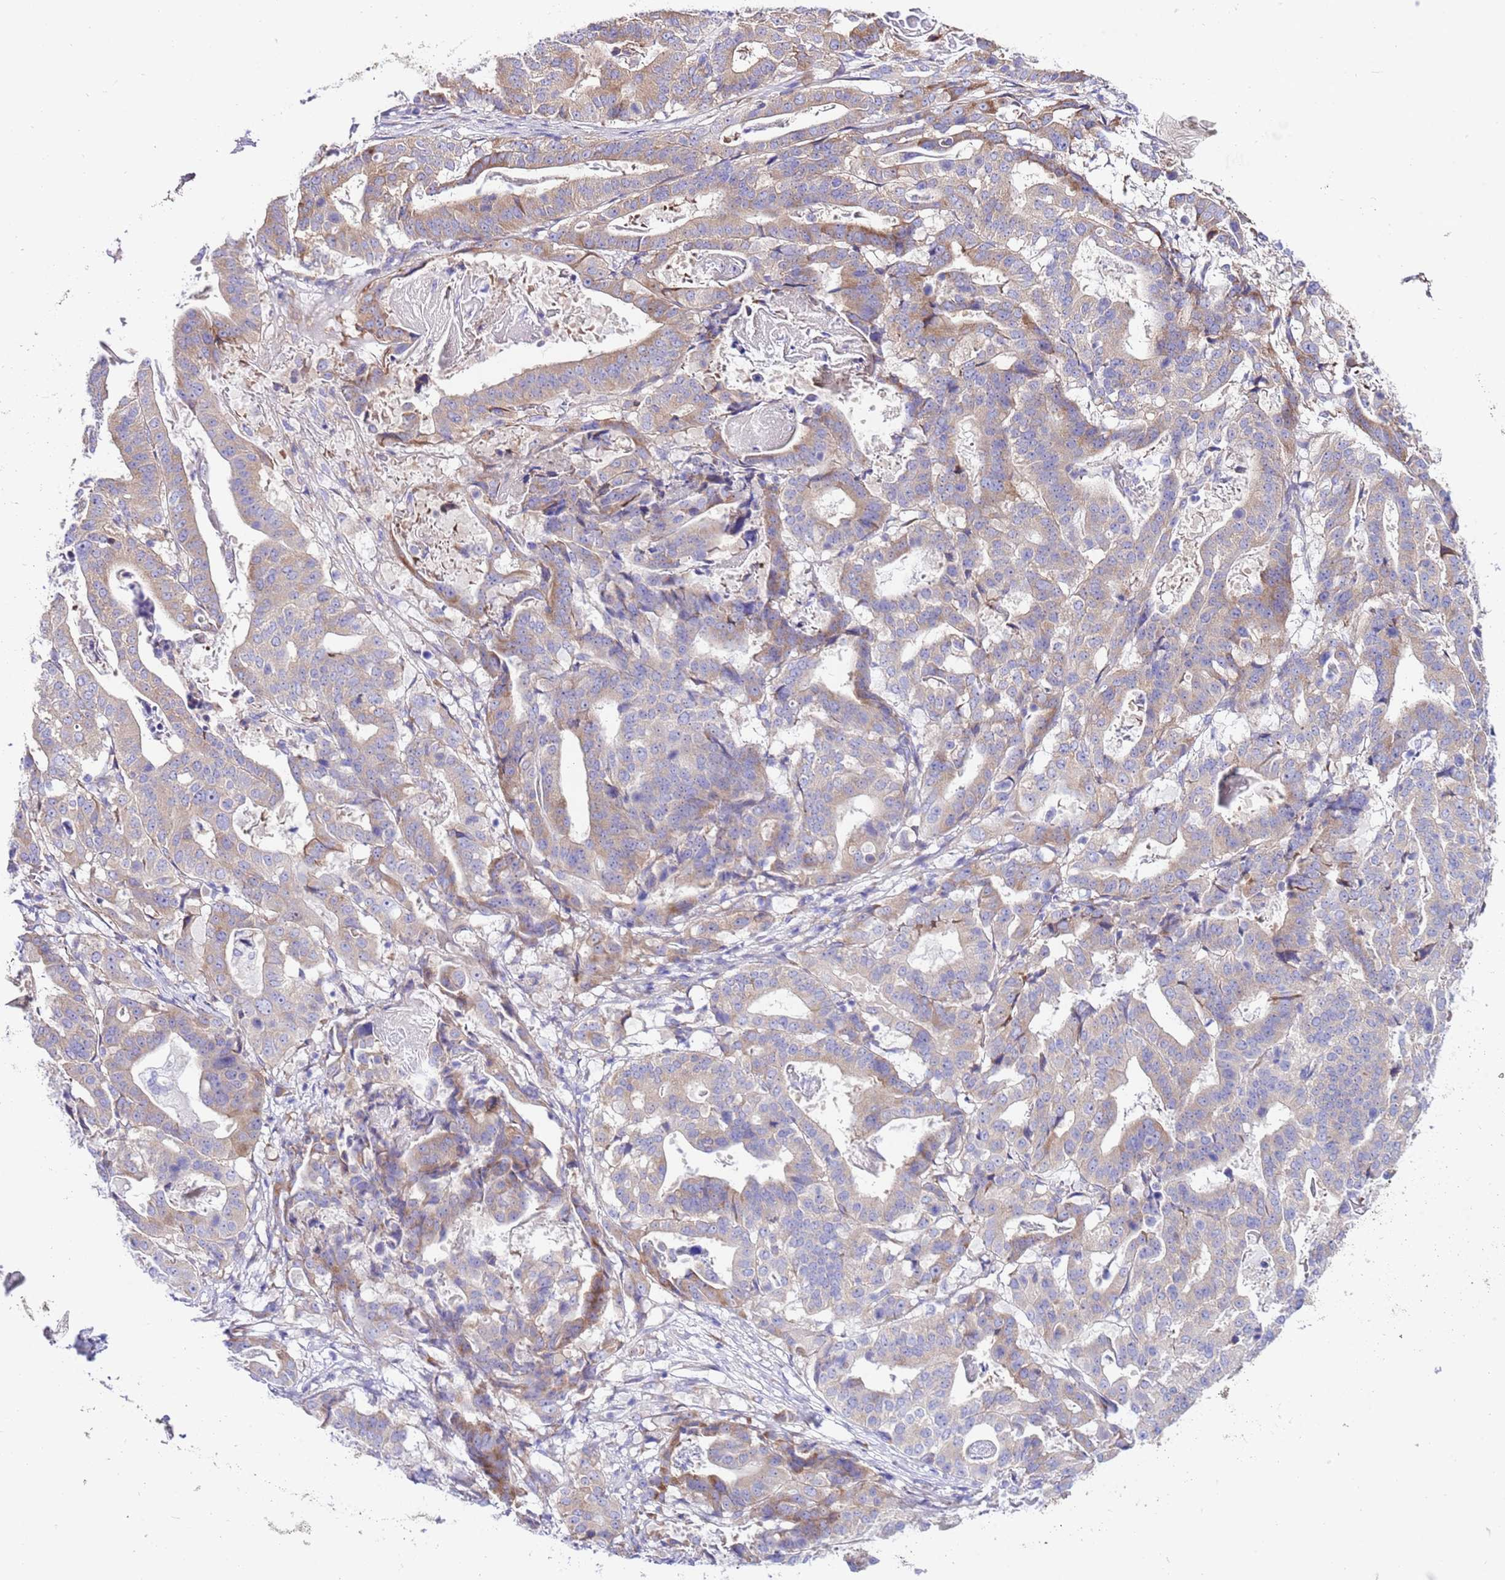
{"staining": {"intensity": "weak", "quantity": ">75%", "location": "cytoplasmic/membranous"}, "tissue": "stomach cancer", "cell_type": "Tumor cells", "image_type": "cancer", "snomed": [{"axis": "morphology", "description": "Adenocarcinoma, NOS"}, {"axis": "topography", "description": "Stomach"}], "caption": "High-magnification brightfield microscopy of stomach cancer stained with DAB (3,3'-diaminobenzidine) (brown) and counterstained with hematoxylin (blue). tumor cells exhibit weak cytoplasmic/membranous positivity is appreciated in about>75% of cells.", "gene": "RPS10", "patient": {"sex": "male", "age": 48}}